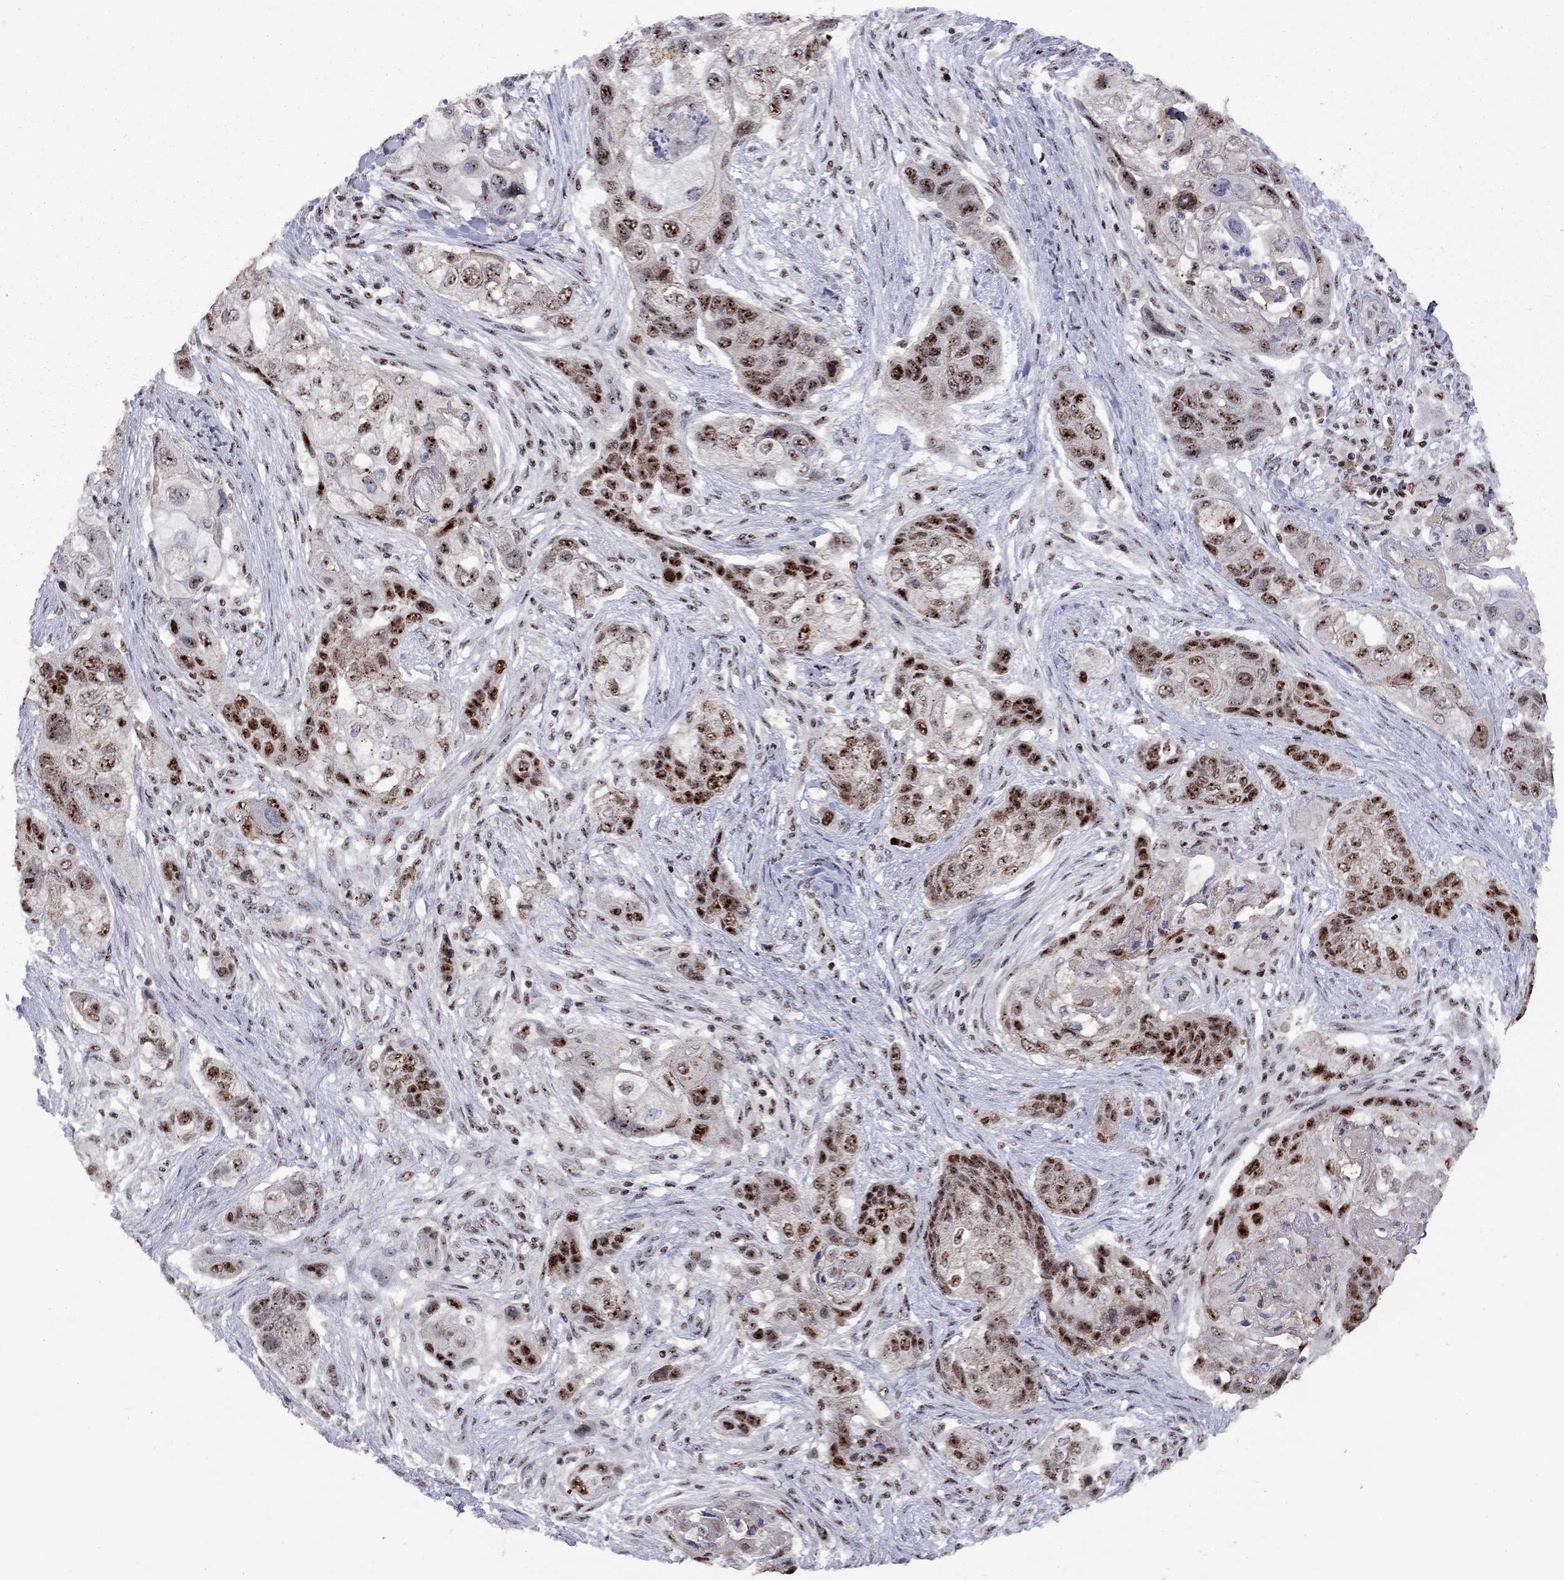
{"staining": {"intensity": "strong", "quantity": "25%-75%", "location": "nuclear"}, "tissue": "lung cancer", "cell_type": "Tumor cells", "image_type": "cancer", "snomed": [{"axis": "morphology", "description": "Squamous cell carcinoma, NOS"}, {"axis": "topography", "description": "Lung"}], "caption": "Human lung cancer stained for a protein (brown) shows strong nuclear positive staining in approximately 25%-75% of tumor cells.", "gene": "SPOUT1", "patient": {"sex": "male", "age": 69}}